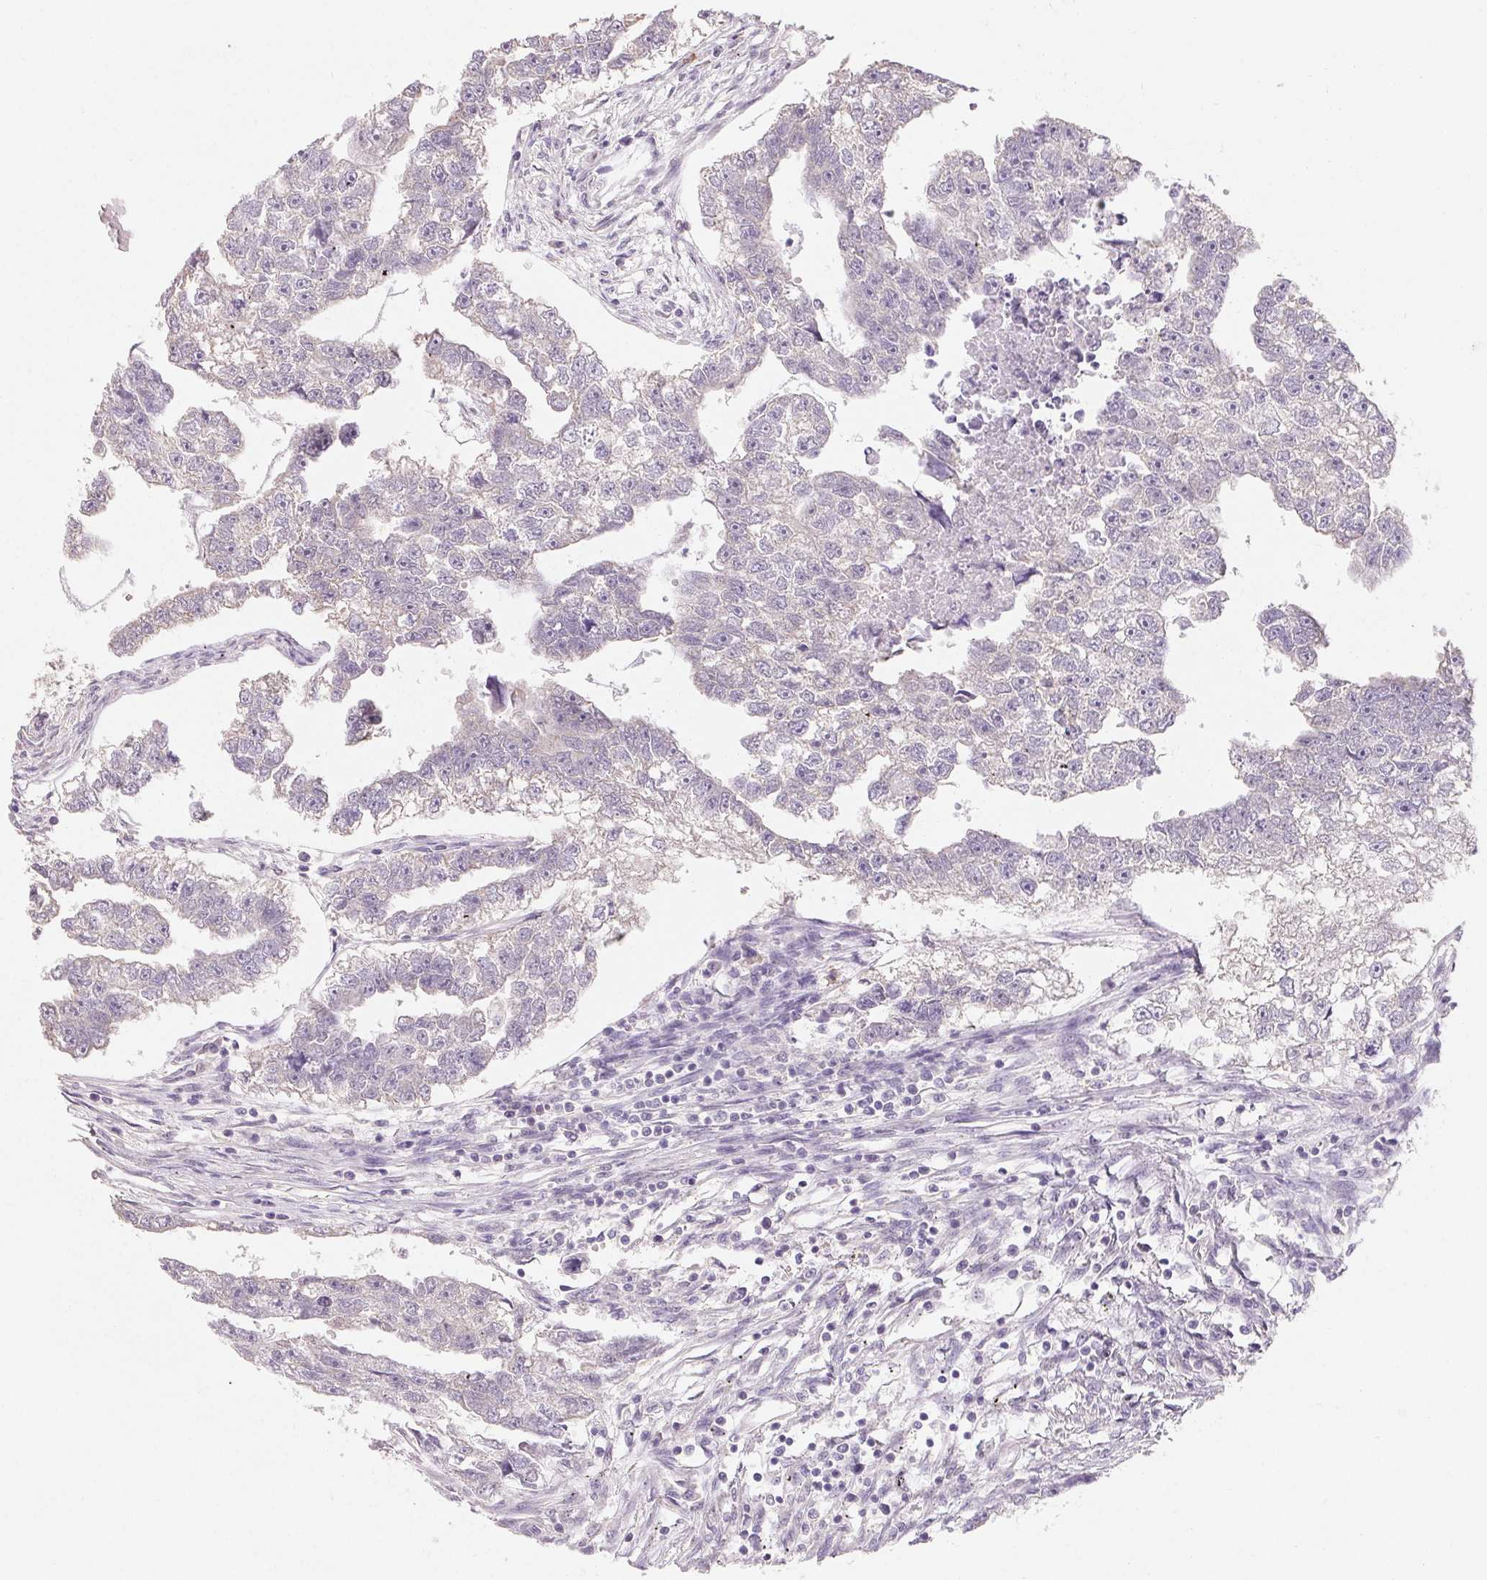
{"staining": {"intensity": "negative", "quantity": "none", "location": "none"}, "tissue": "testis cancer", "cell_type": "Tumor cells", "image_type": "cancer", "snomed": [{"axis": "morphology", "description": "Carcinoma, Embryonal, NOS"}, {"axis": "morphology", "description": "Teratoma, malignant, NOS"}, {"axis": "topography", "description": "Testis"}], "caption": "Immunohistochemical staining of human testis cancer displays no significant expression in tumor cells.", "gene": "MAP7D2", "patient": {"sex": "male", "age": 44}}